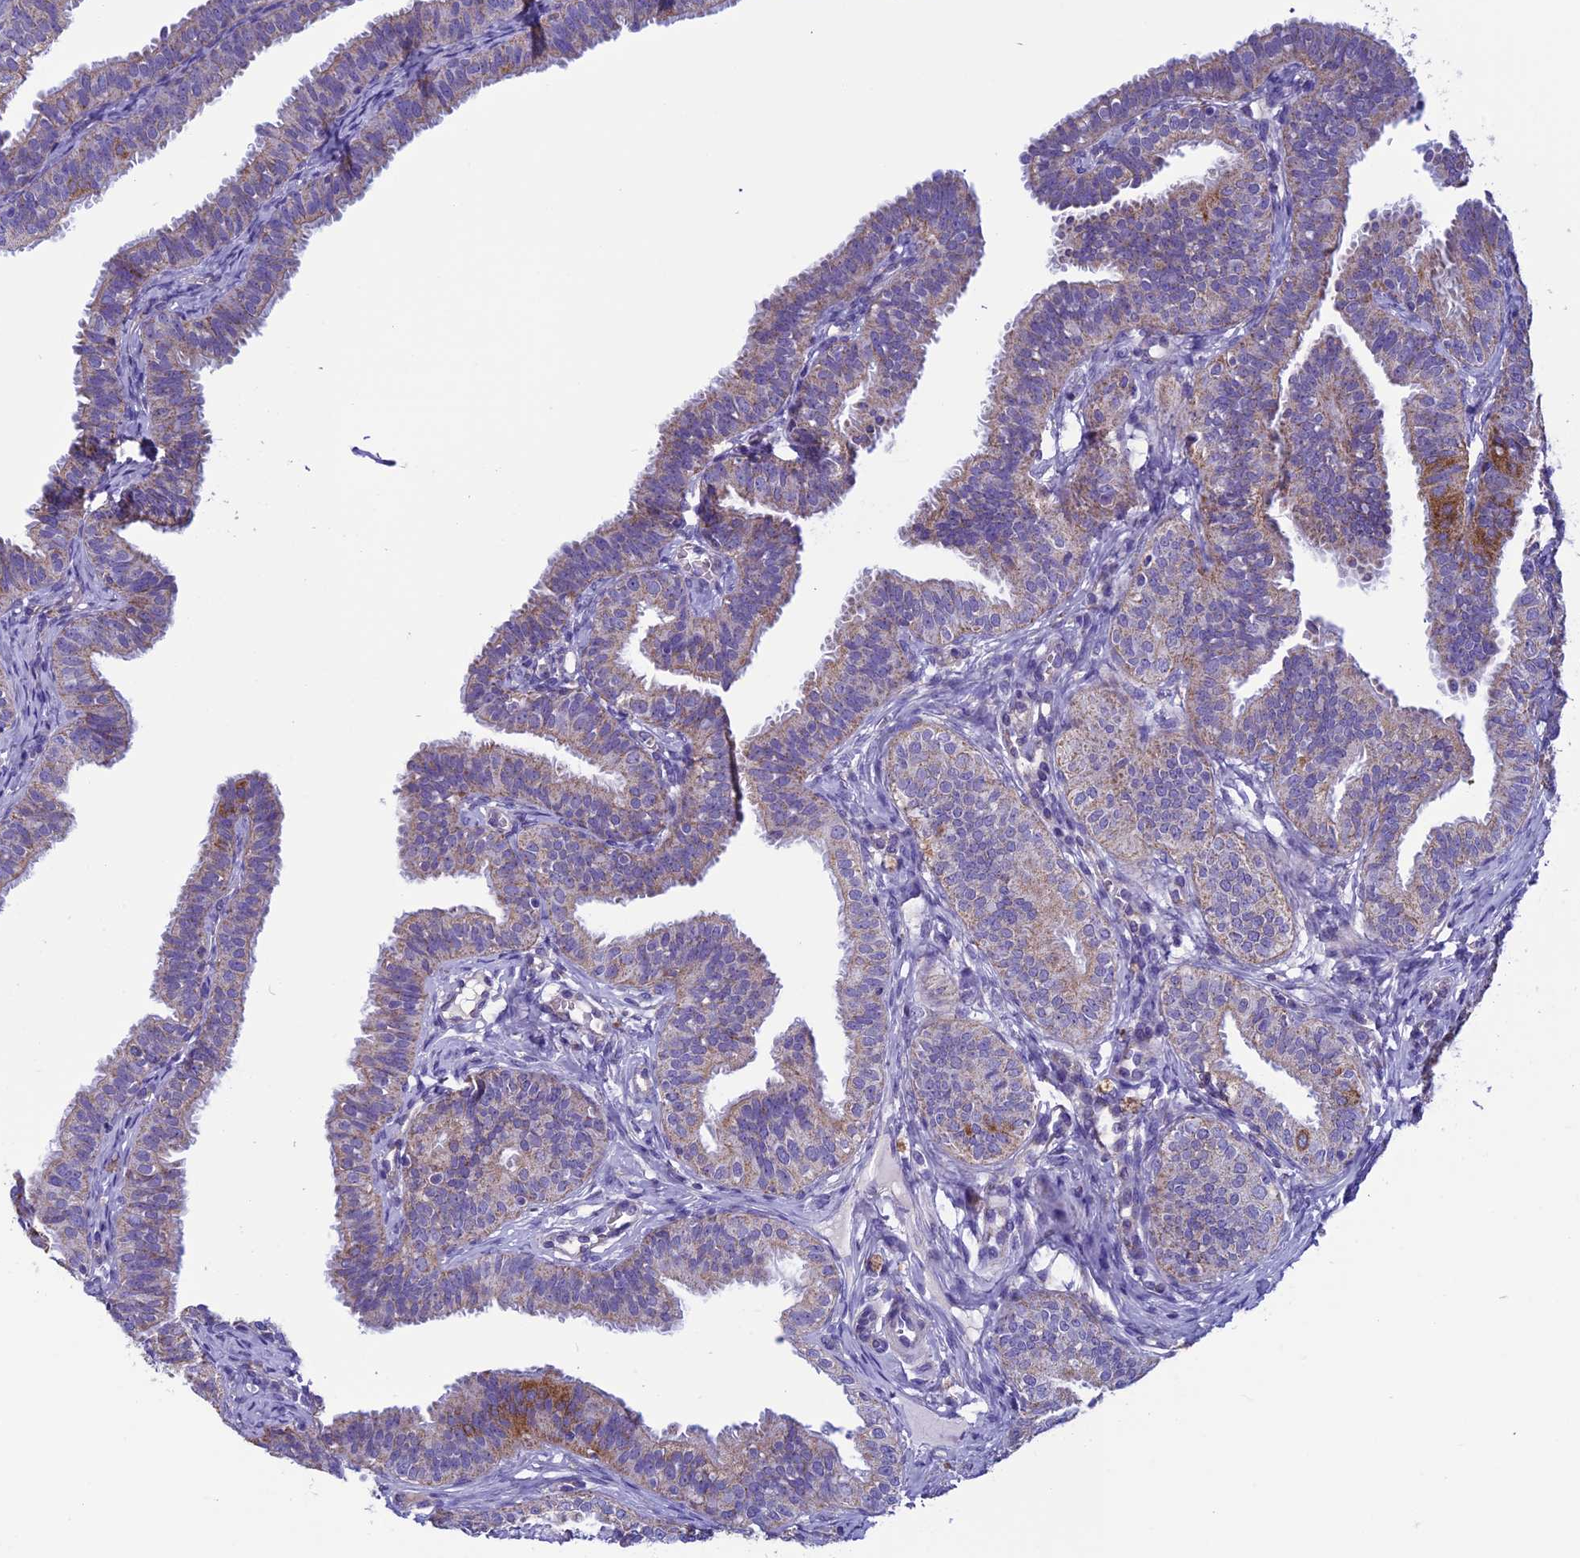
{"staining": {"intensity": "weak", "quantity": "25%-75%", "location": "cytoplasmic/membranous"}, "tissue": "fallopian tube", "cell_type": "Glandular cells", "image_type": "normal", "snomed": [{"axis": "morphology", "description": "Normal tissue, NOS"}, {"axis": "topography", "description": "Fallopian tube"}], "caption": "High-magnification brightfield microscopy of unremarkable fallopian tube stained with DAB (3,3'-diaminobenzidine) (brown) and counterstained with hematoxylin (blue). glandular cells exhibit weak cytoplasmic/membranous staining is identified in about25%-75% of cells.", "gene": "MFSD12", "patient": {"sex": "female", "age": 35}}